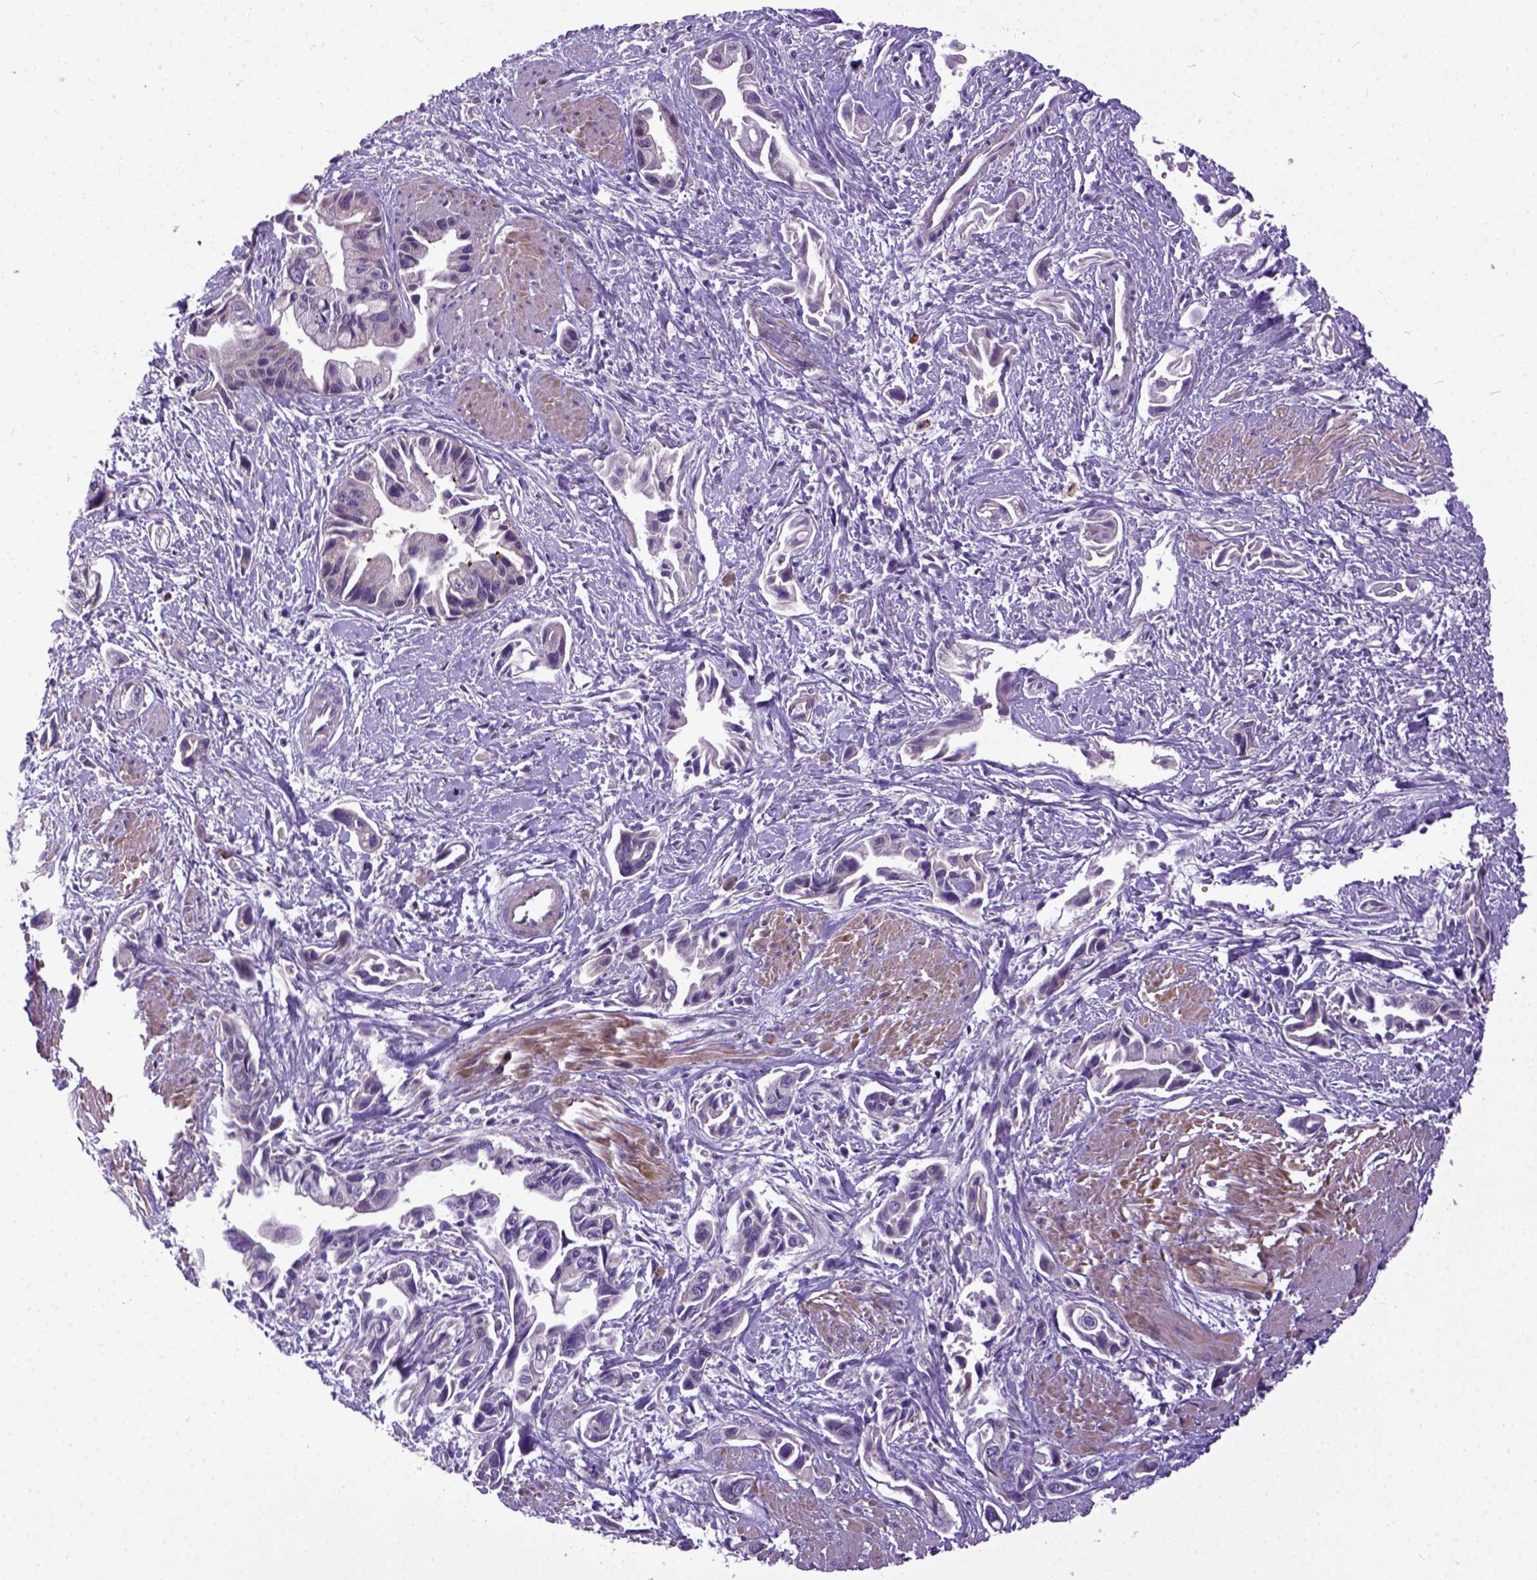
{"staining": {"intensity": "negative", "quantity": "none", "location": "none"}, "tissue": "pancreatic cancer", "cell_type": "Tumor cells", "image_type": "cancer", "snomed": [{"axis": "morphology", "description": "Adenocarcinoma, NOS"}, {"axis": "topography", "description": "Pancreas"}], "caption": "This is an IHC image of pancreatic cancer. There is no expression in tumor cells.", "gene": "CPNE1", "patient": {"sex": "female", "age": 61}}